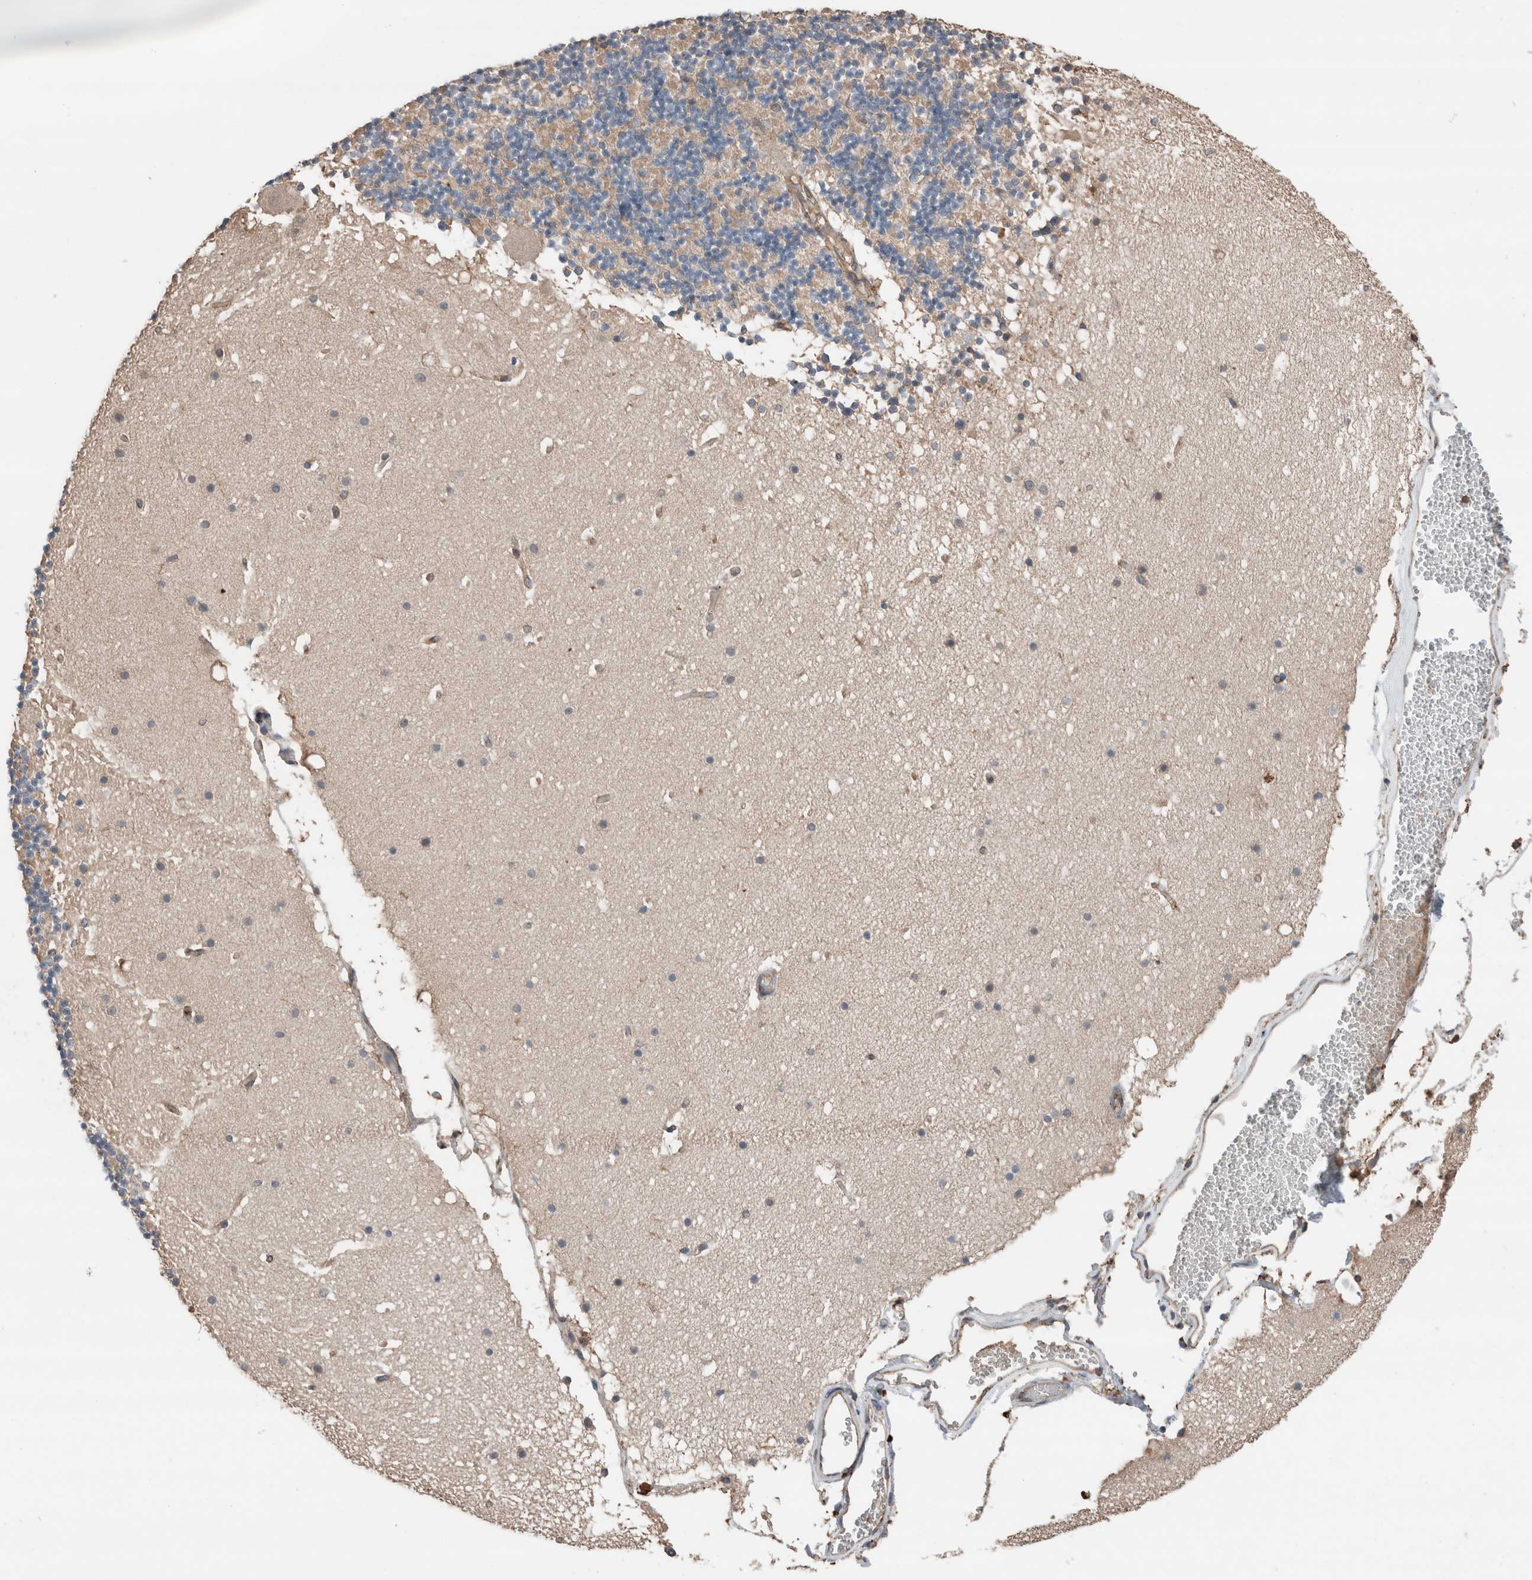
{"staining": {"intensity": "negative", "quantity": "none", "location": "none"}, "tissue": "cerebellum", "cell_type": "Cells in granular layer", "image_type": "normal", "snomed": [{"axis": "morphology", "description": "Normal tissue, NOS"}, {"axis": "topography", "description": "Cerebellum"}], "caption": "Unremarkable cerebellum was stained to show a protein in brown. There is no significant expression in cells in granular layer. Brightfield microscopy of IHC stained with DAB (brown) and hematoxylin (blue), captured at high magnification.", "gene": "ERAP2", "patient": {"sex": "male", "age": 57}}